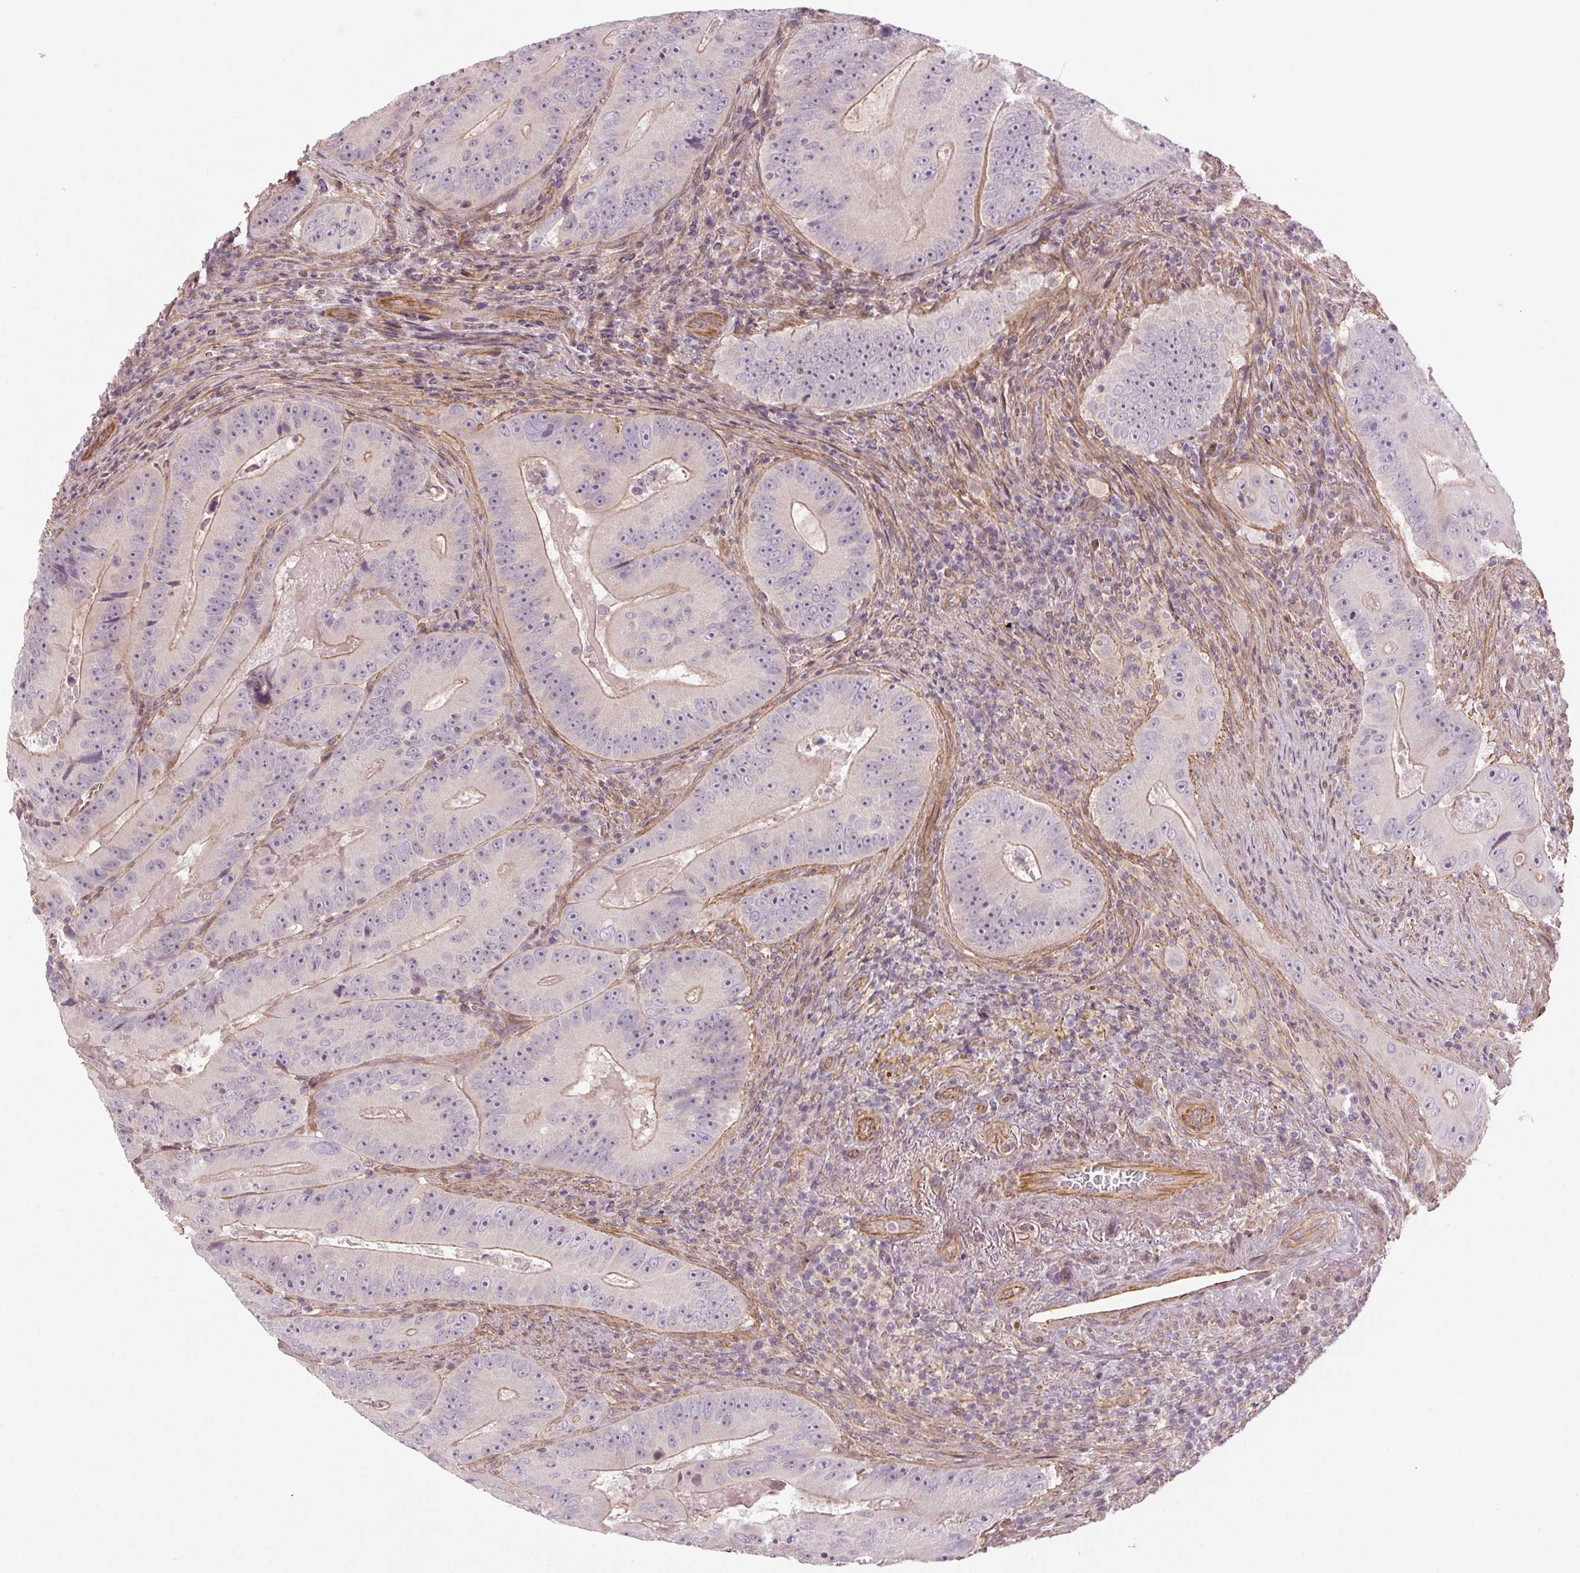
{"staining": {"intensity": "weak", "quantity": "<25%", "location": "cytoplasmic/membranous"}, "tissue": "colorectal cancer", "cell_type": "Tumor cells", "image_type": "cancer", "snomed": [{"axis": "morphology", "description": "Adenocarcinoma, NOS"}, {"axis": "topography", "description": "Colon"}], "caption": "This is an immunohistochemistry (IHC) image of human colorectal cancer (adenocarcinoma). There is no positivity in tumor cells.", "gene": "CCSER1", "patient": {"sex": "female", "age": 86}}